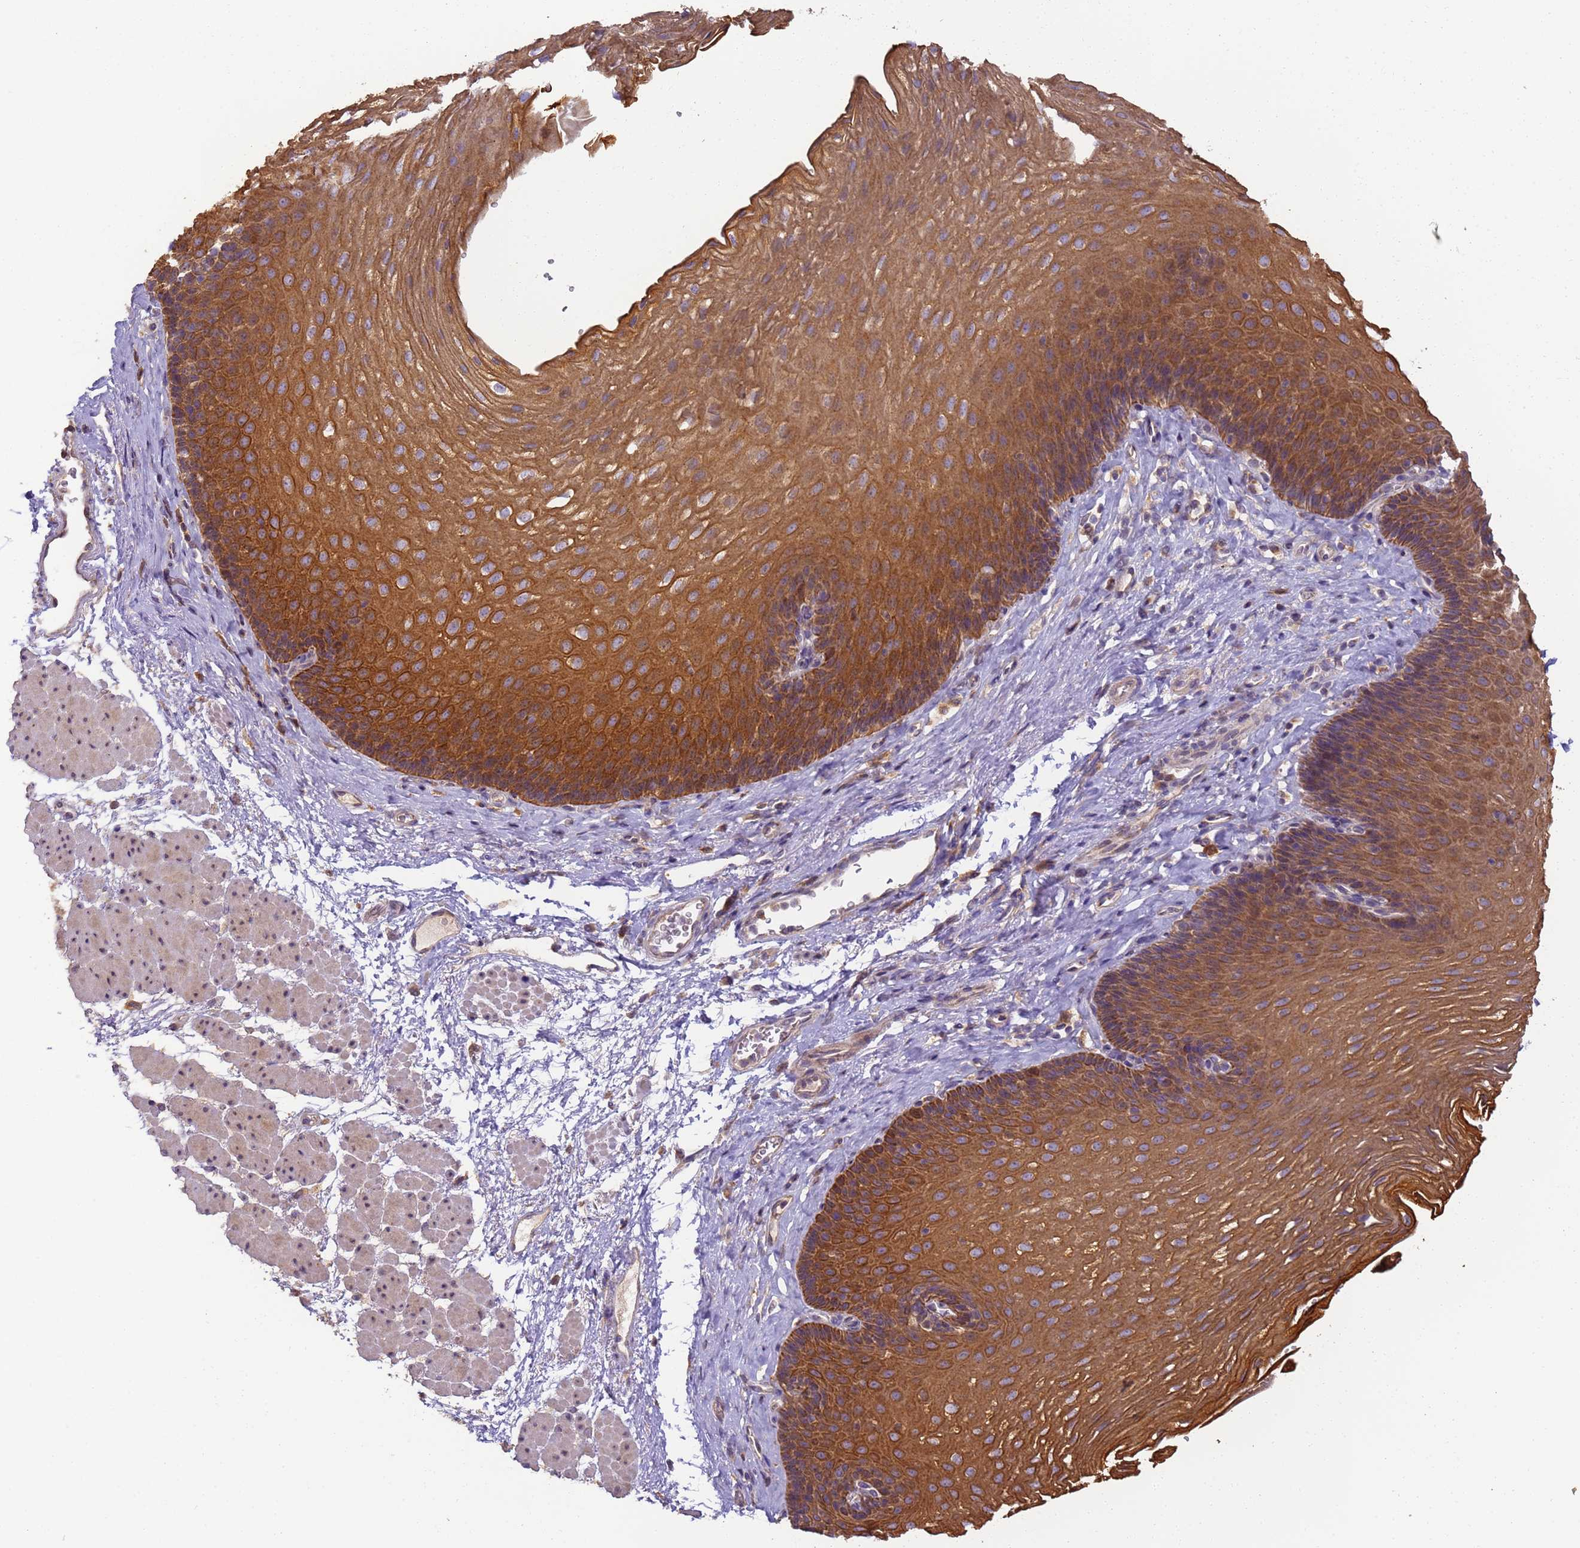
{"staining": {"intensity": "strong", "quantity": ">75%", "location": "cytoplasmic/membranous"}, "tissue": "esophagus", "cell_type": "Squamous epithelial cells", "image_type": "normal", "snomed": [{"axis": "morphology", "description": "Normal tissue, NOS"}, {"axis": "topography", "description": "Esophagus"}], "caption": "Protein expression analysis of normal human esophagus reveals strong cytoplasmic/membranous expression in about >75% of squamous epithelial cells.", "gene": "TIGAR", "patient": {"sex": "female", "age": 66}}